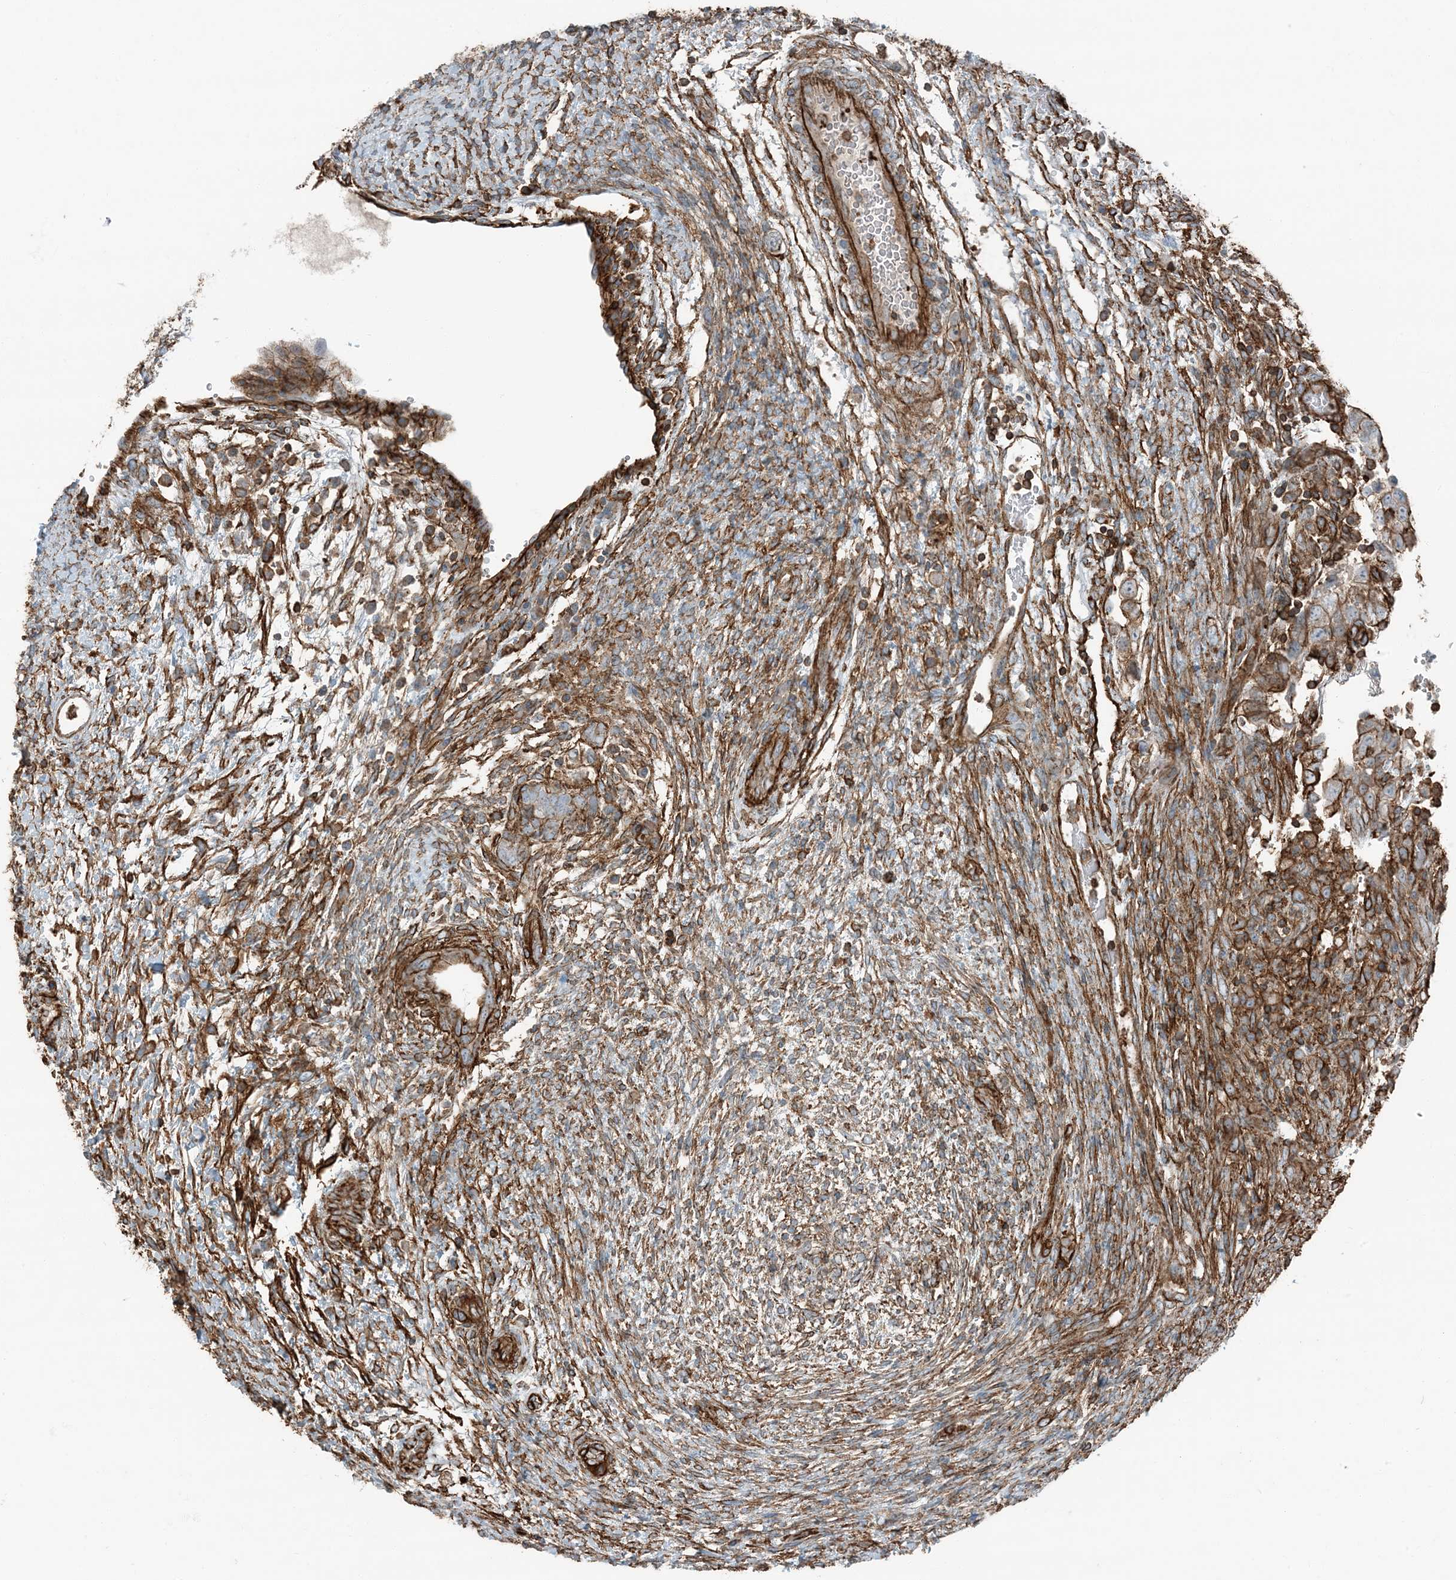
{"staining": {"intensity": "strong", "quantity": ">75%", "location": "cytoplasmic/membranous"}, "tissue": "testis cancer", "cell_type": "Tumor cells", "image_type": "cancer", "snomed": [{"axis": "morphology", "description": "Carcinoma, Embryonal, NOS"}, {"axis": "topography", "description": "Testis"}], "caption": "This micrograph exhibits immunohistochemistry staining of testis cancer, with high strong cytoplasmic/membranous expression in about >75% of tumor cells.", "gene": "APOBEC3C", "patient": {"sex": "male", "age": 37}}